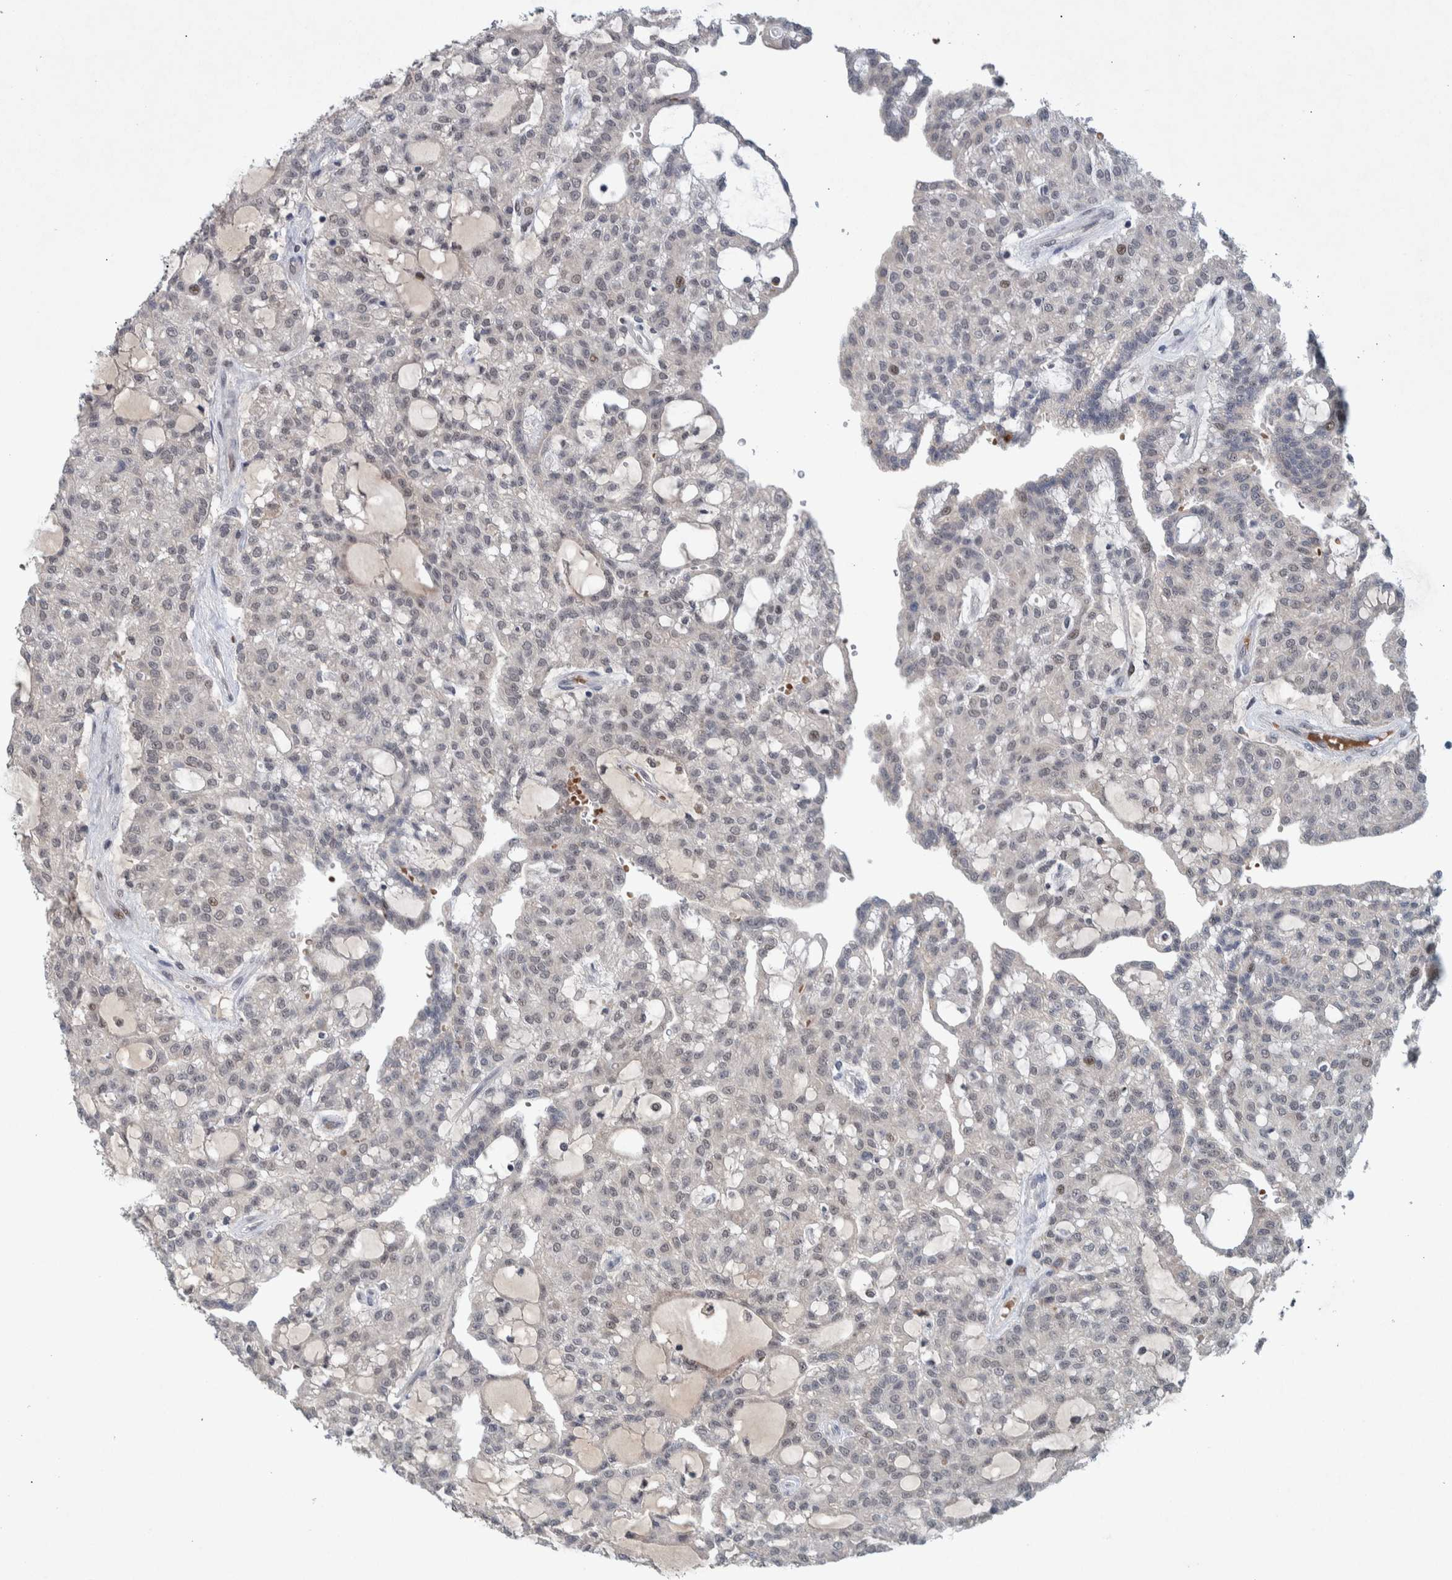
{"staining": {"intensity": "negative", "quantity": "none", "location": "none"}, "tissue": "renal cancer", "cell_type": "Tumor cells", "image_type": "cancer", "snomed": [{"axis": "morphology", "description": "Adenocarcinoma, NOS"}, {"axis": "topography", "description": "Kidney"}], "caption": "Renal cancer was stained to show a protein in brown. There is no significant staining in tumor cells.", "gene": "ESRP1", "patient": {"sex": "male", "age": 63}}